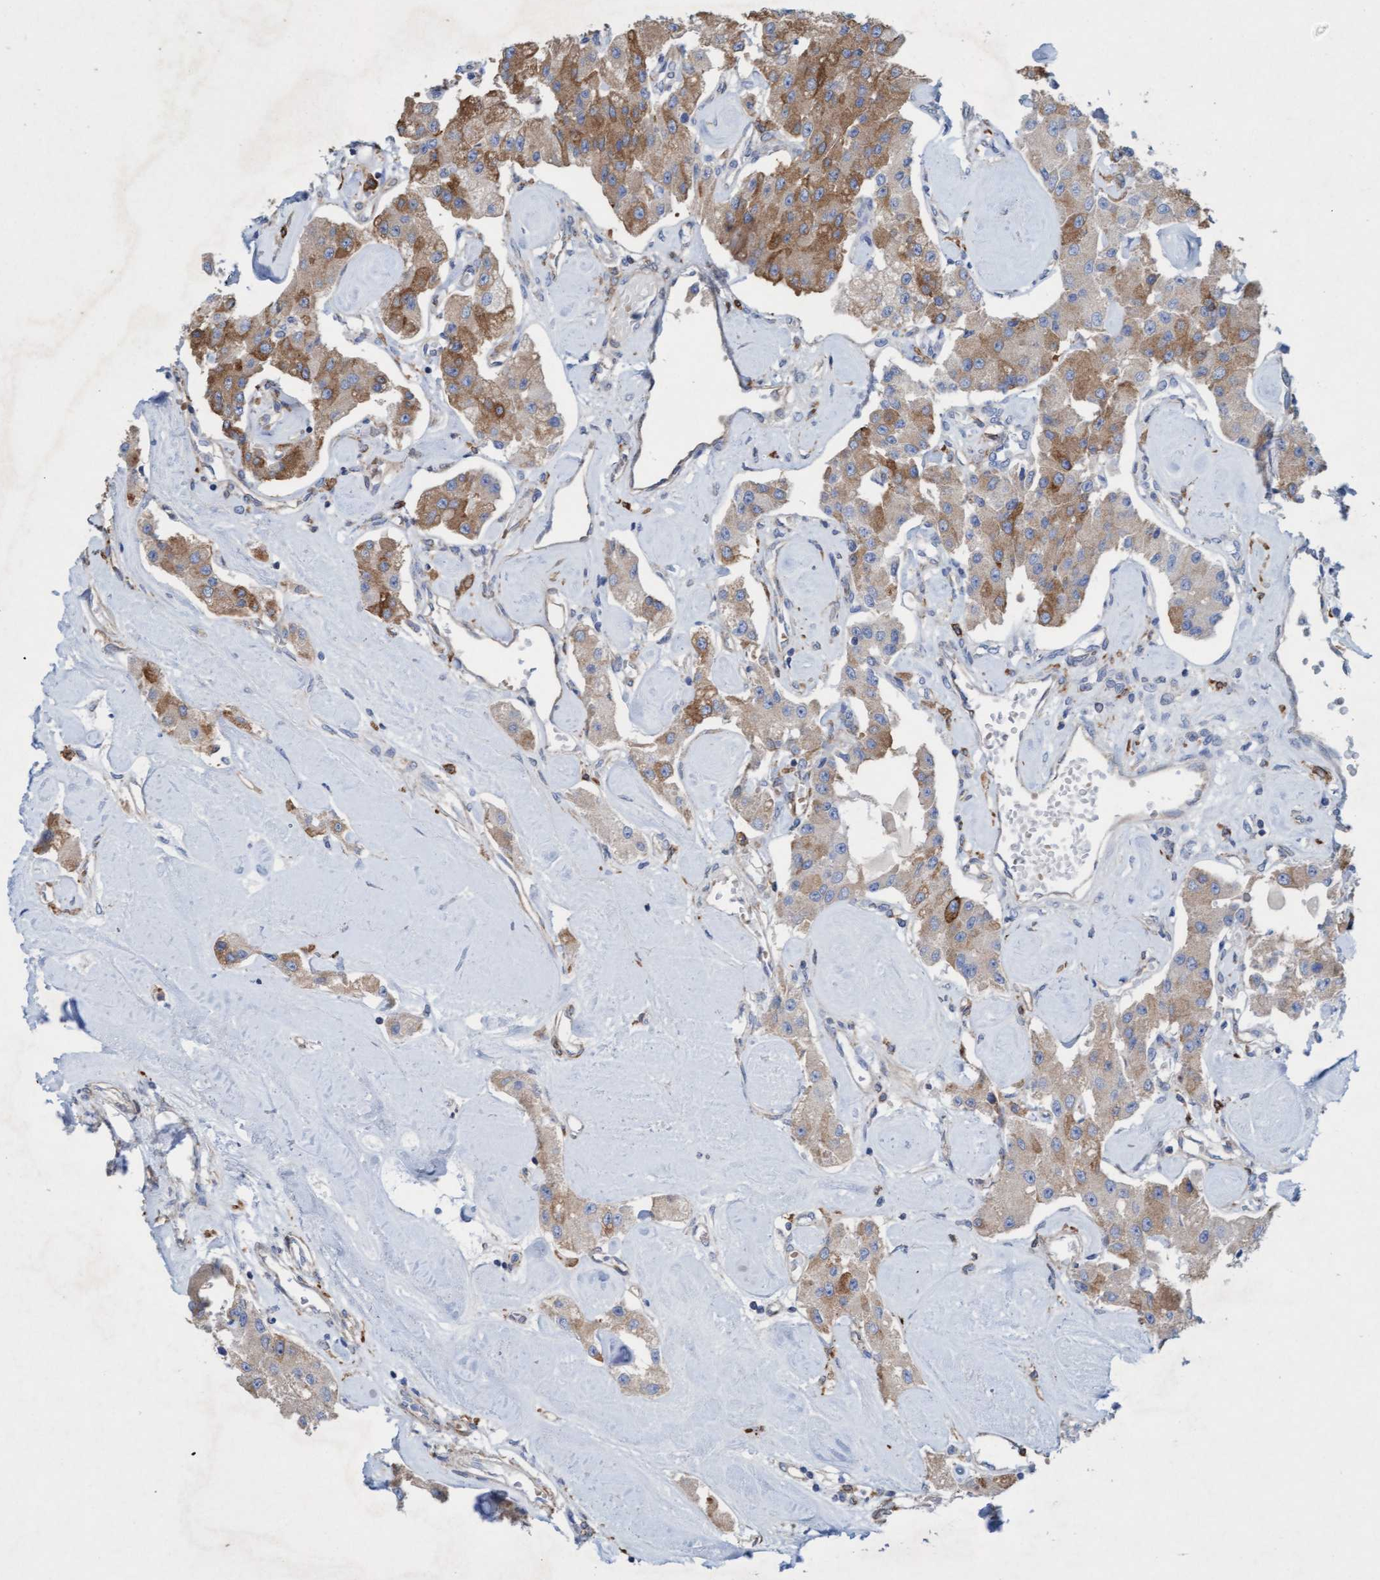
{"staining": {"intensity": "moderate", "quantity": "25%-75%", "location": "cytoplasmic/membranous"}, "tissue": "carcinoid", "cell_type": "Tumor cells", "image_type": "cancer", "snomed": [{"axis": "morphology", "description": "Carcinoid, malignant, NOS"}, {"axis": "topography", "description": "Pancreas"}], "caption": "This is a photomicrograph of immunohistochemistry staining of carcinoid, which shows moderate staining in the cytoplasmic/membranous of tumor cells.", "gene": "SIGIRR", "patient": {"sex": "male", "age": 41}}